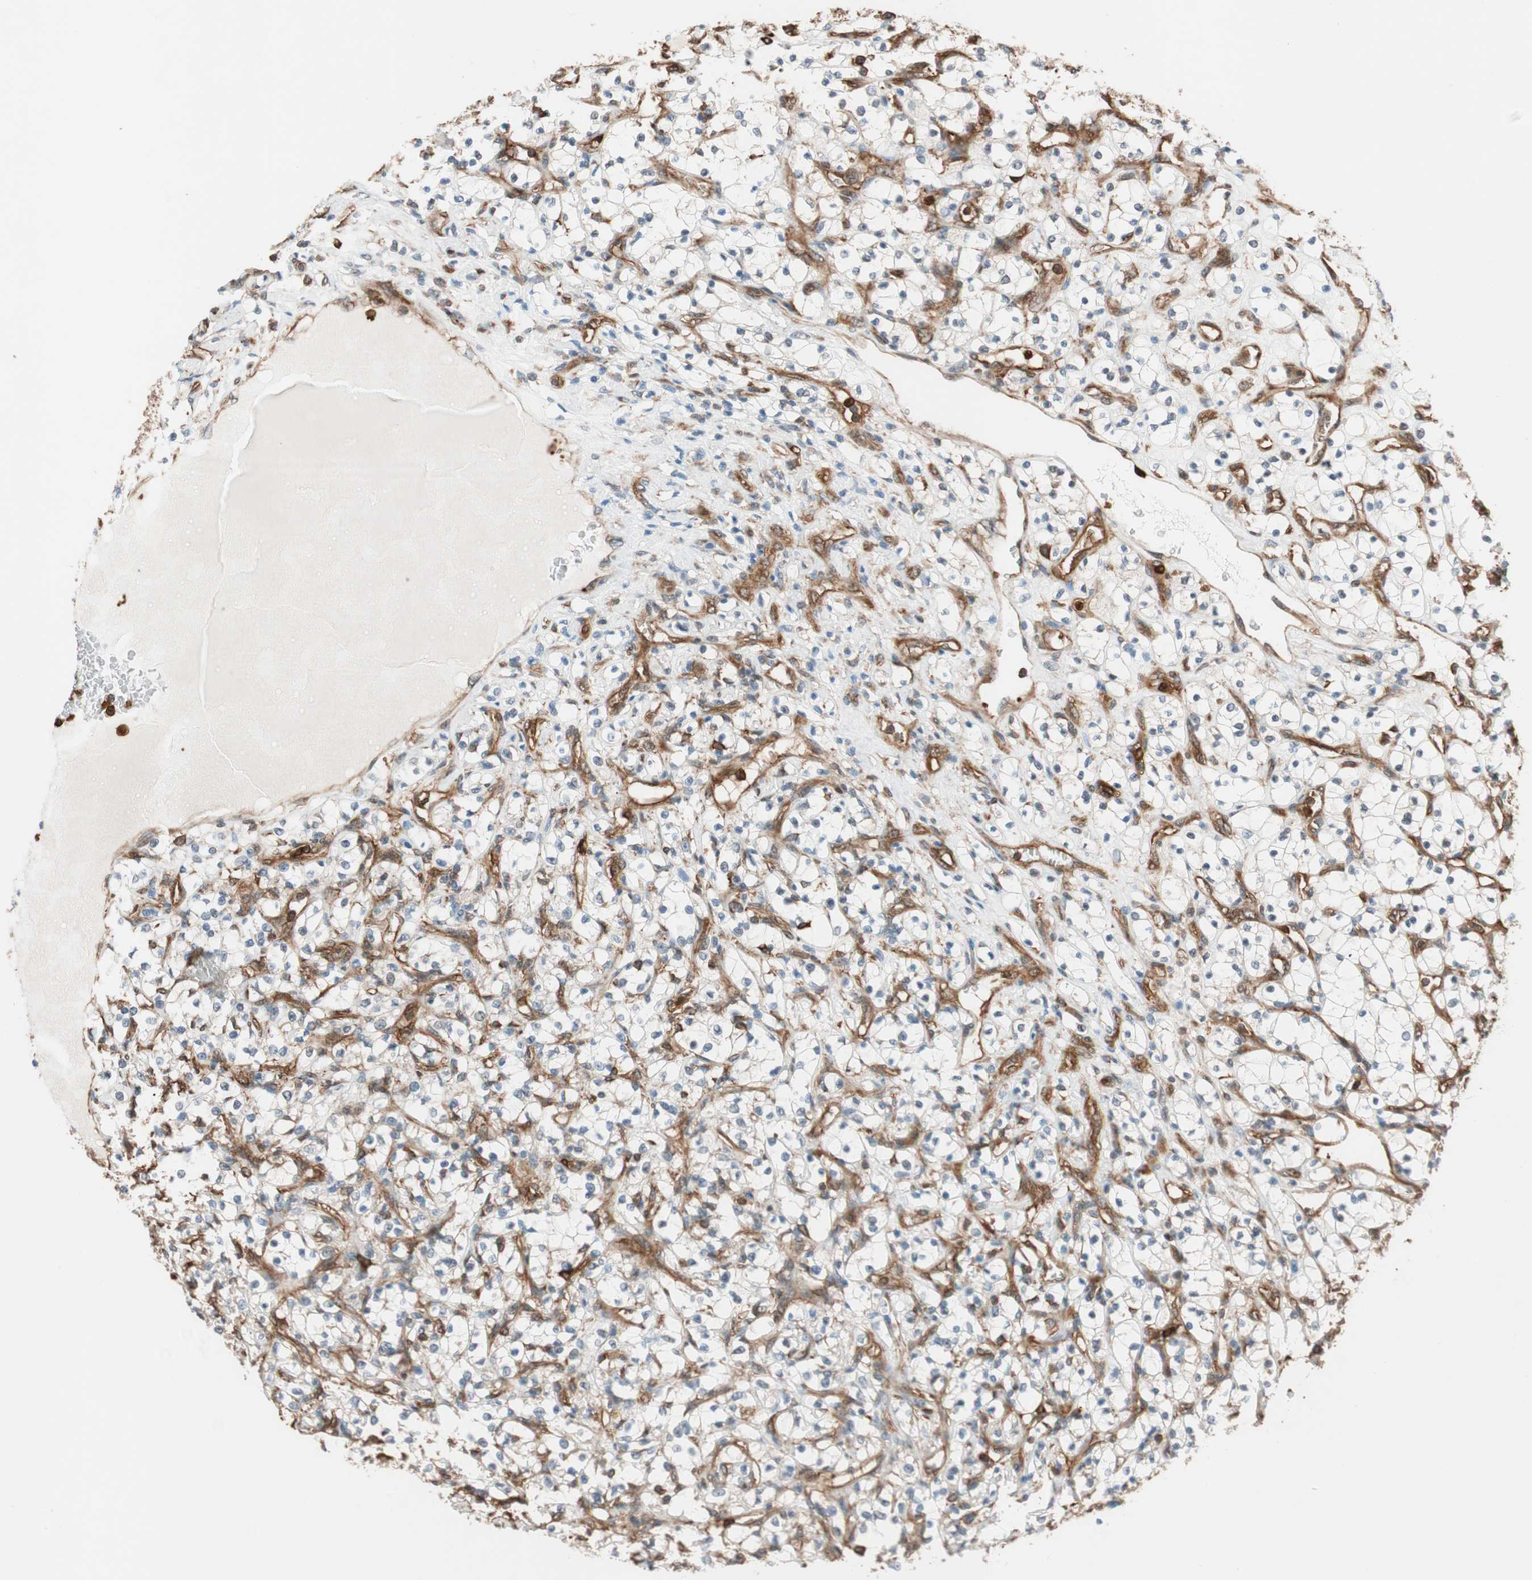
{"staining": {"intensity": "moderate", "quantity": "<25%", "location": "cytoplasmic/membranous"}, "tissue": "renal cancer", "cell_type": "Tumor cells", "image_type": "cancer", "snomed": [{"axis": "morphology", "description": "Adenocarcinoma, NOS"}, {"axis": "topography", "description": "Kidney"}], "caption": "Immunohistochemistry (DAB) staining of renal cancer demonstrates moderate cytoplasmic/membranous protein positivity in about <25% of tumor cells.", "gene": "VASP", "patient": {"sex": "female", "age": 69}}